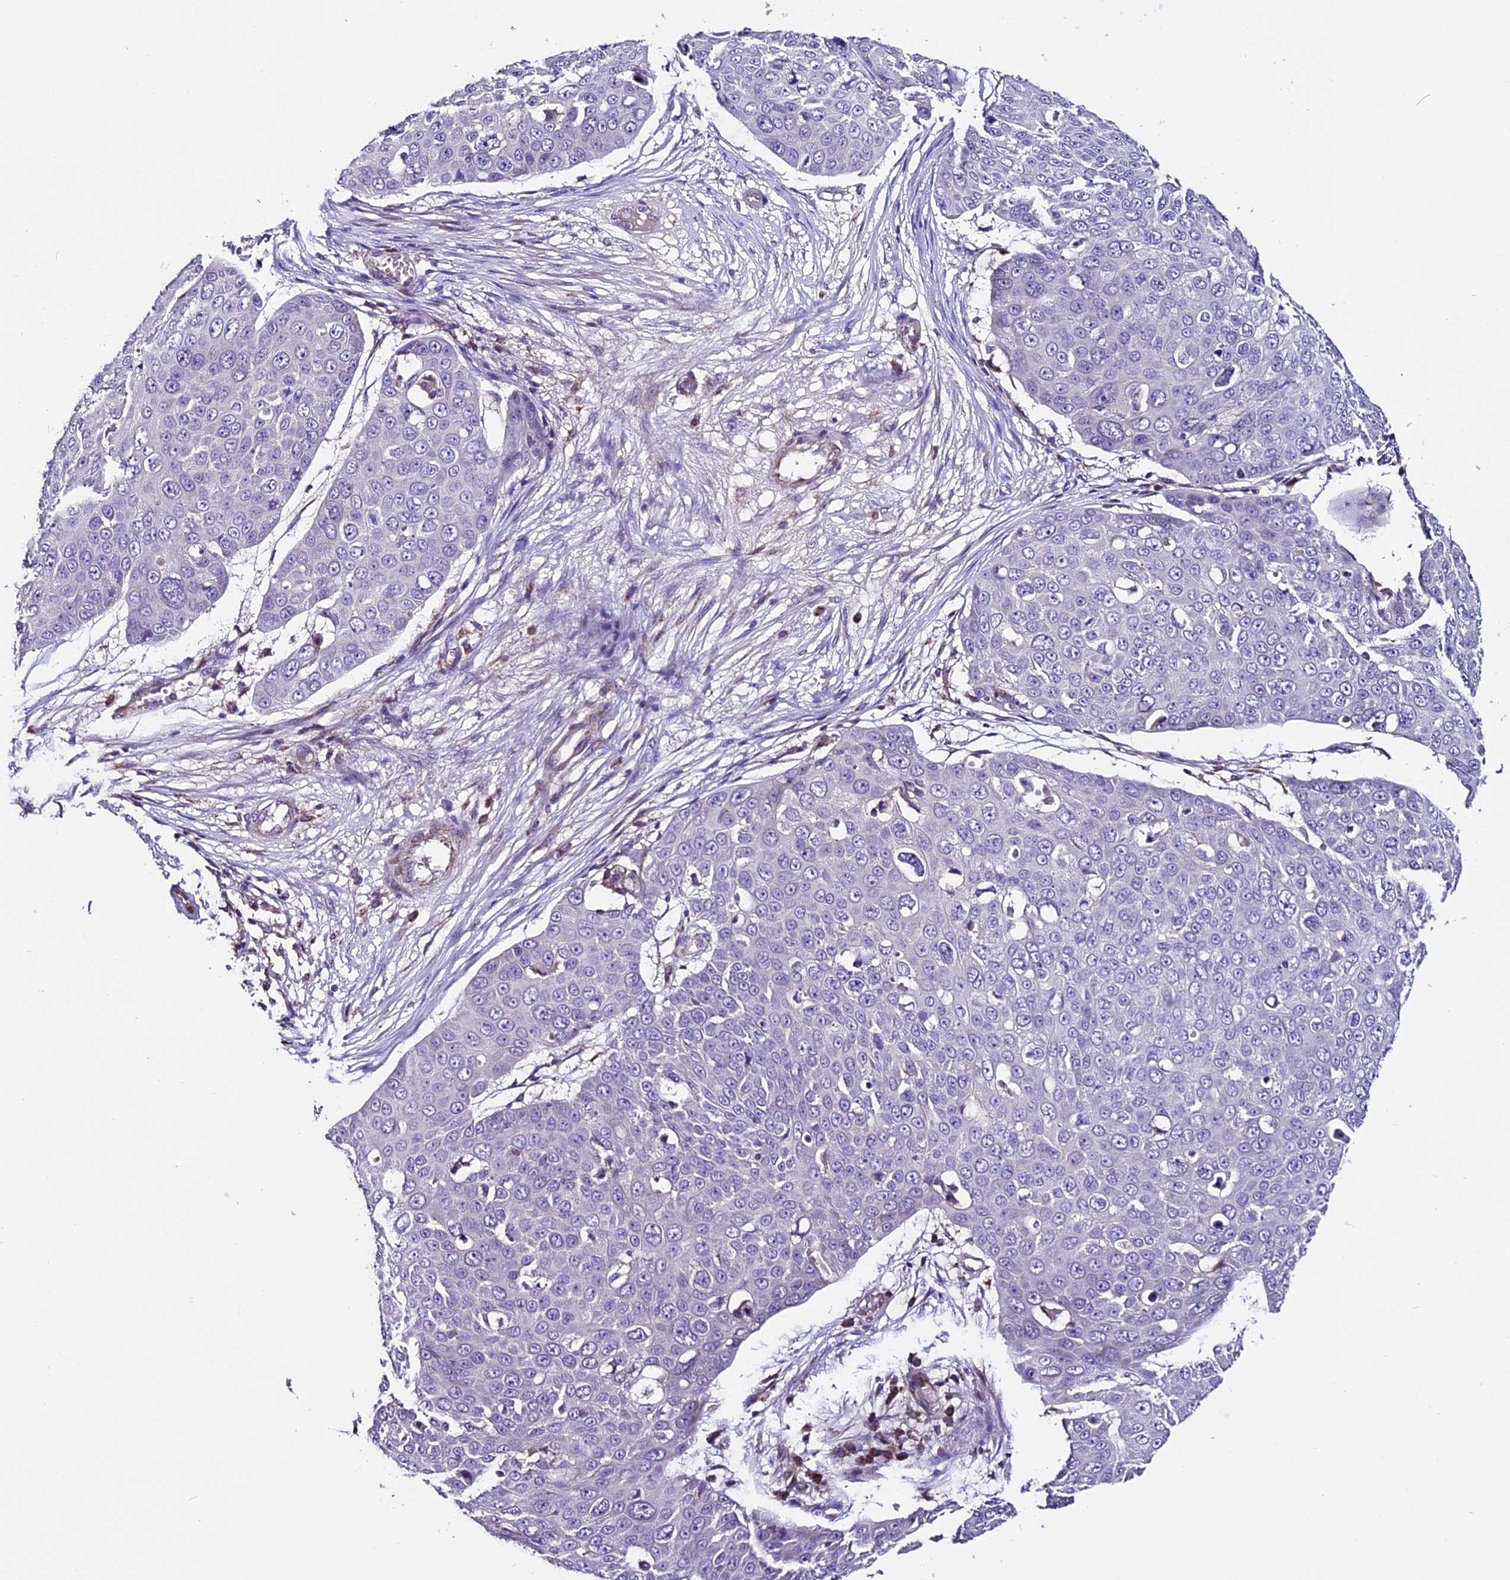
{"staining": {"intensity": "negative", "quantity": "none", "location": "none"}, "tissue": "skin cancer", "cell_type": "Tumor cells", "image_type": "cancer", "snomed": [{"axis": "morphology", "description": "Squamous cell carcinoma, NOS"}, {"axis": "topography", "description": "Skin"}], "caption": "Immunohistochemistry image of neoplastic tissue: human squamous cell carcinoma (skin) stained with DAB reveals no significant protein positivity in tumor cells. (DAB immunohistochemistry (IHC) with hematoxylin counter stain).", "gene": "DDX28", "patient": {"sex": "male", "age": 71}}